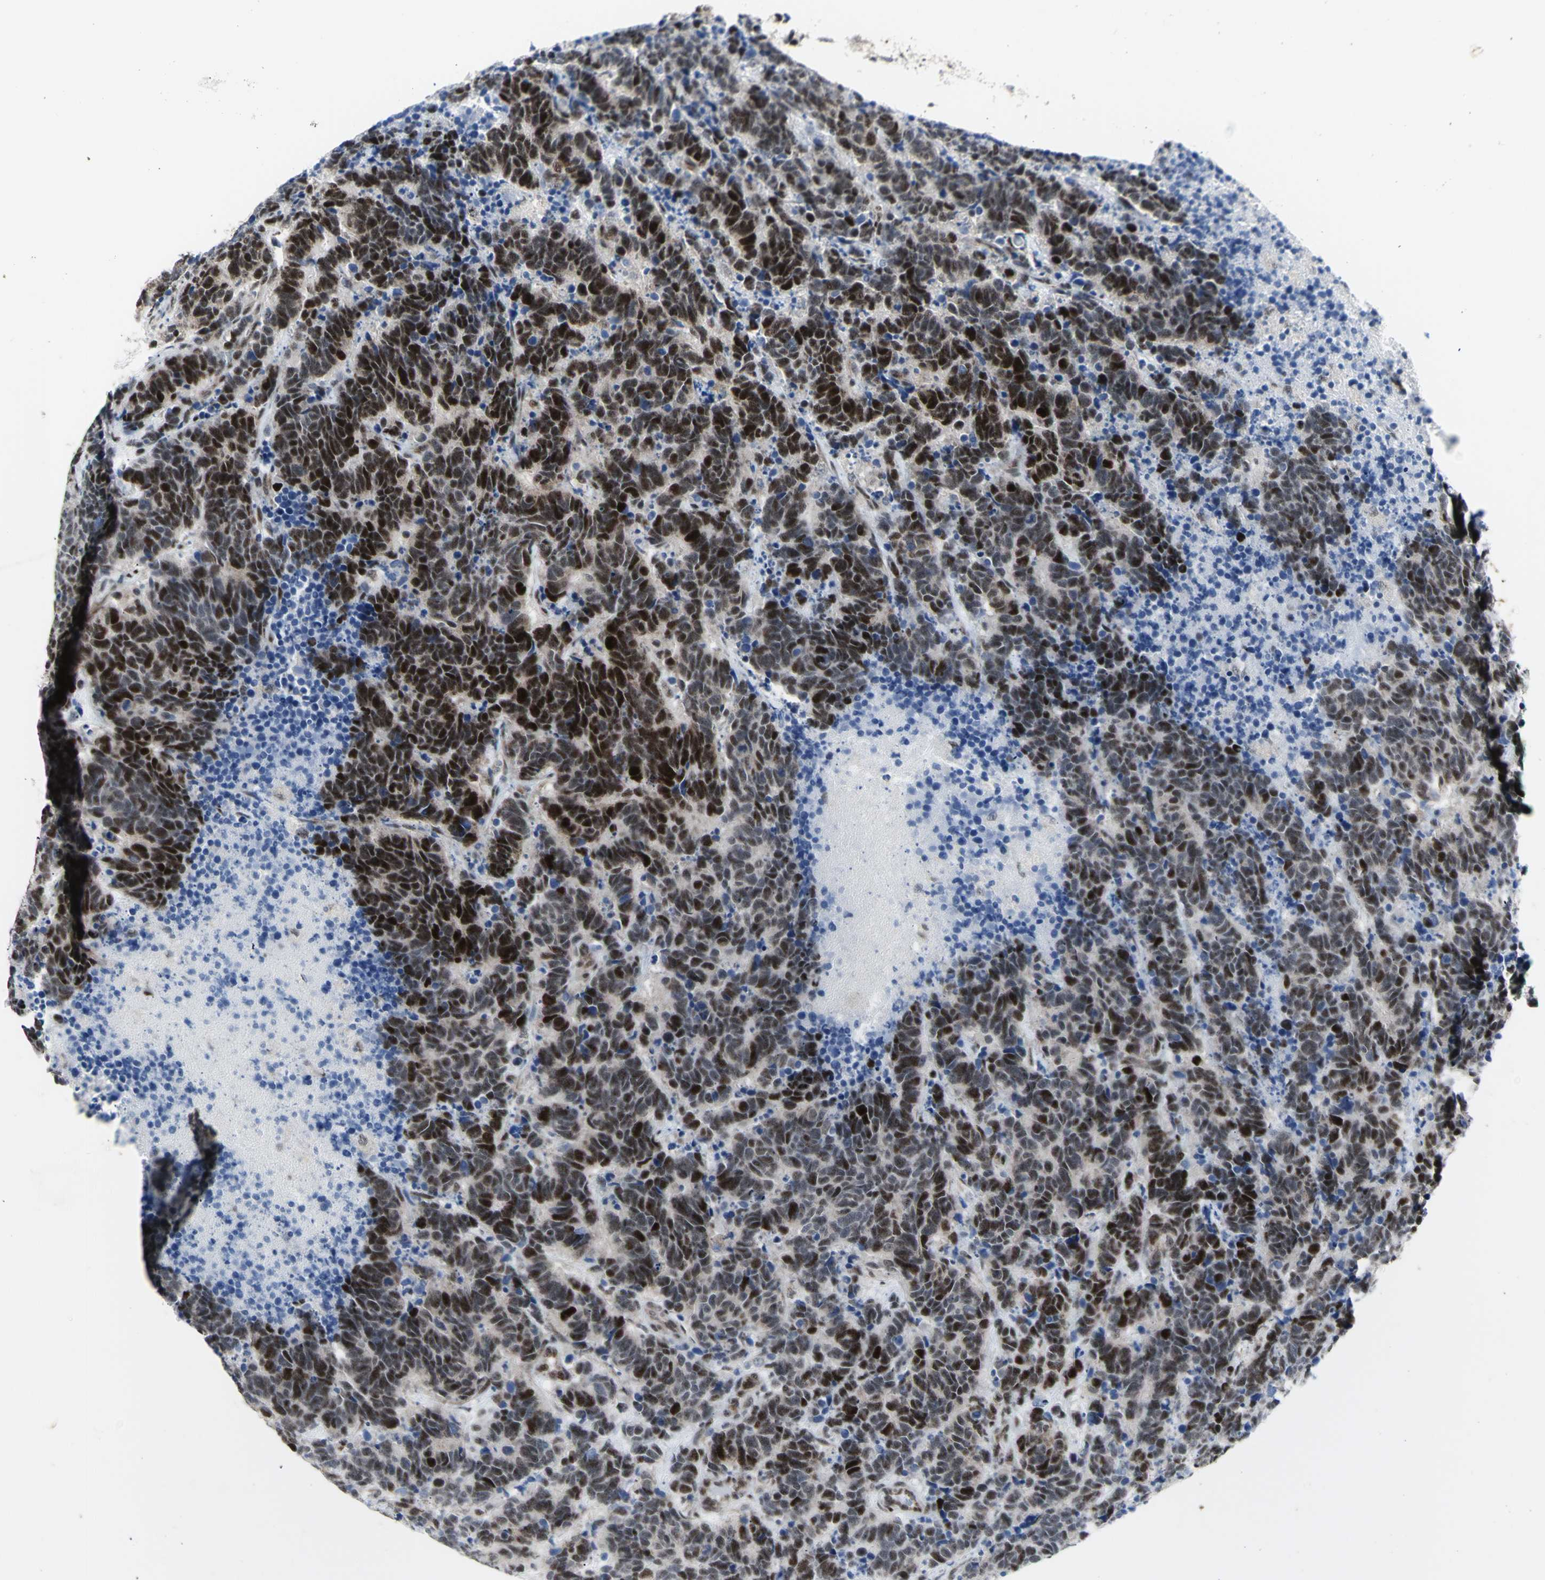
{"staining": {"intensity": "strong", "quantity": ">75%", "location": "nuclear"}, "tissue": "carcinoid", "cell_type": "Tumor cells", "image_type": "cancer", "snomed": [{"axis": "morphology", "description": "Carcinoma, NOS"}, {"axis": "morphology", "description": "Carcinoid, malignant, NOS"}, {"axis": "topography", "description": "Urinary bladder"}], "caption": "Tumor cells exhibit high levels of strong nuclear positivity in about >75% of cells in human carcinoid (malignant).", "gene": "DHRS7B", "patient": {"sex": "male", "age": 57}}